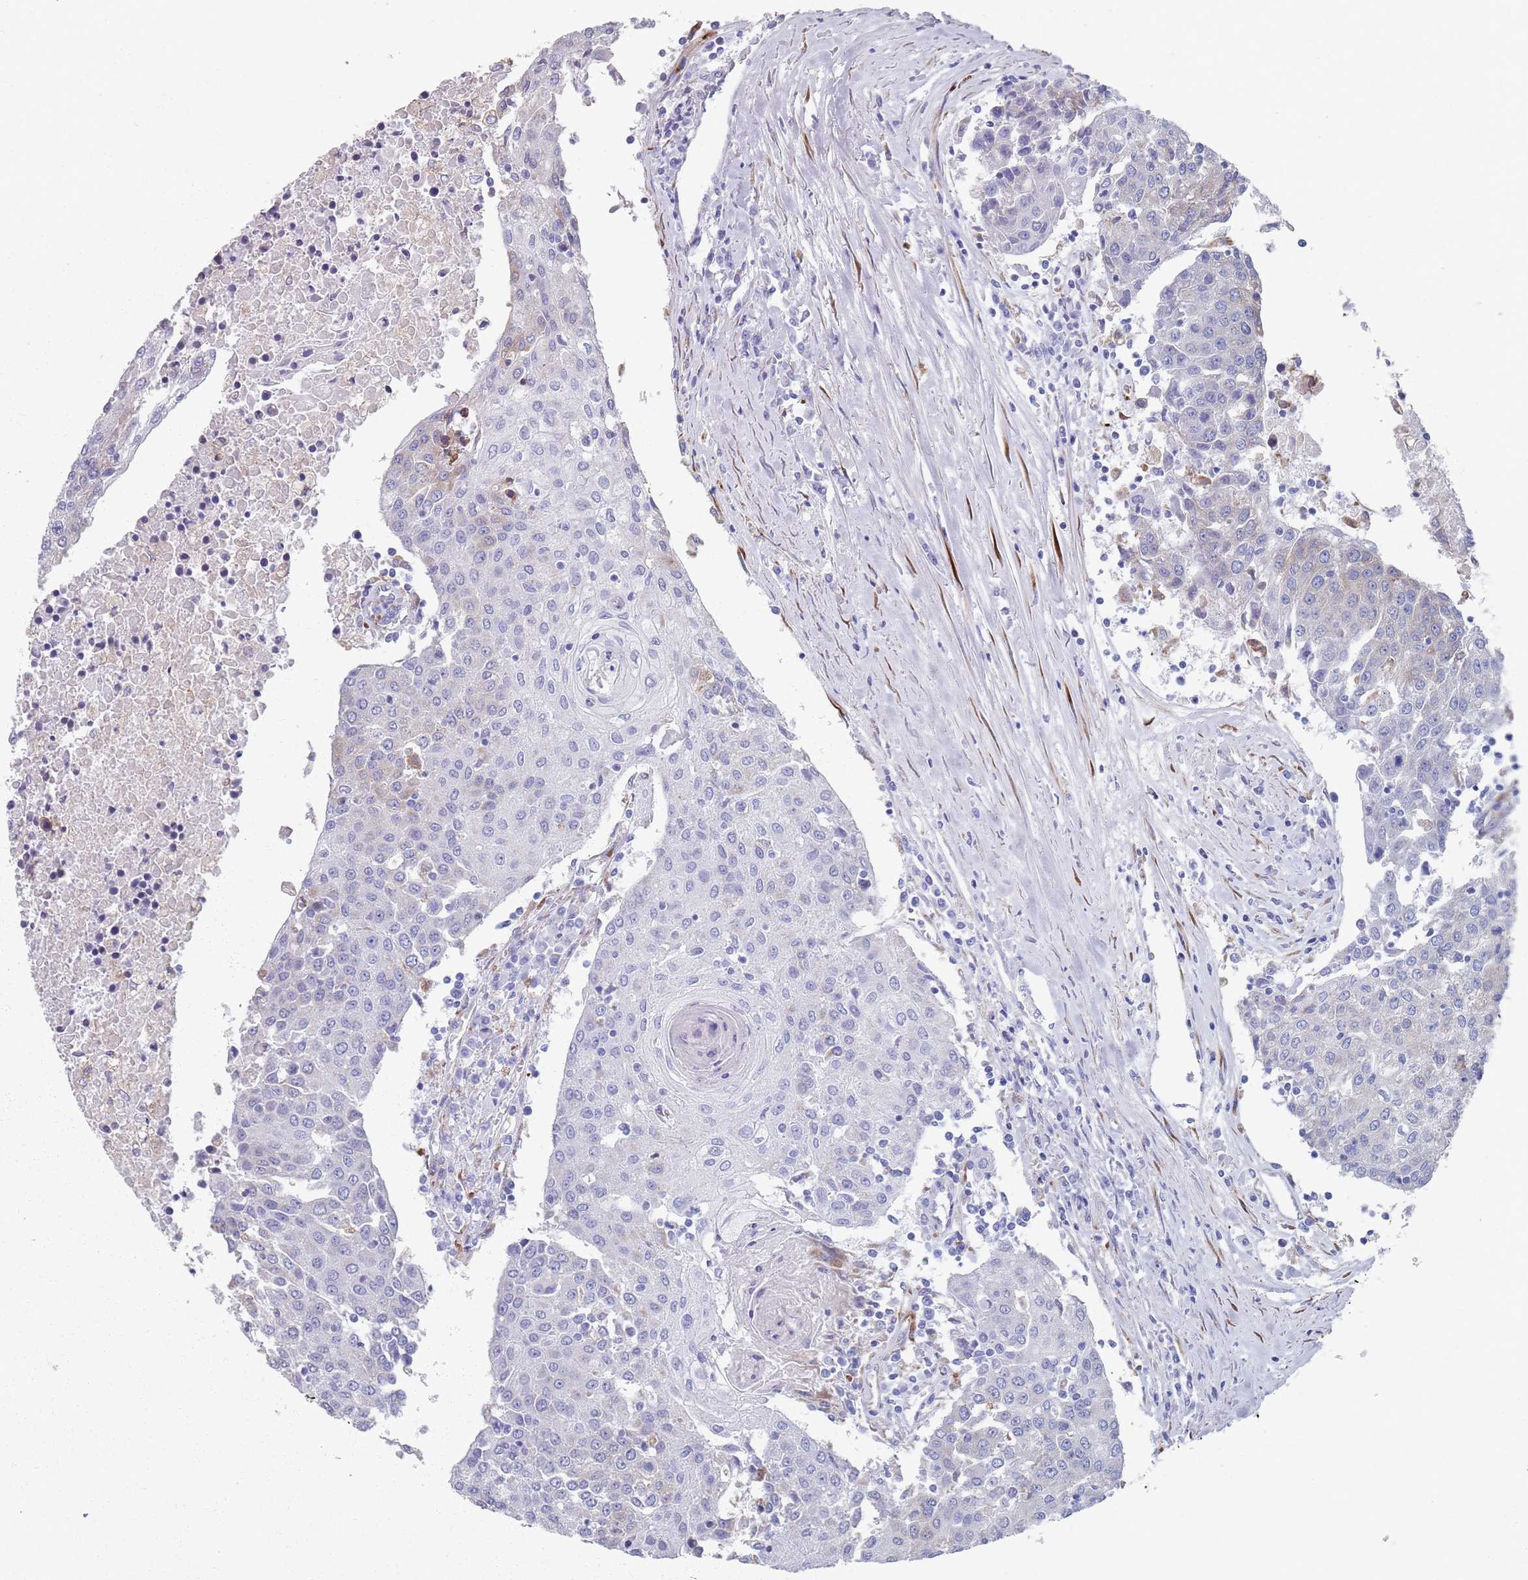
{"staining": {"intensity": "weak", "quantity": "<25%", "location": "cytoplasmic/membranous"}, "tissue": "urothelial cancer", "cell_type": "Tumor cells", "image_type": "cancer", "snomed": [{"axis": "morphology", "description": "Urothelial carcinoma, High grade"}, {"axis": "topography", "description": "Urinary bladder"}], "caption": "Tumor cells show no significant protein positivity in urothelial cancer.", "gene": "PLOD1", "patient": {"sex": "female", "age": 85}}